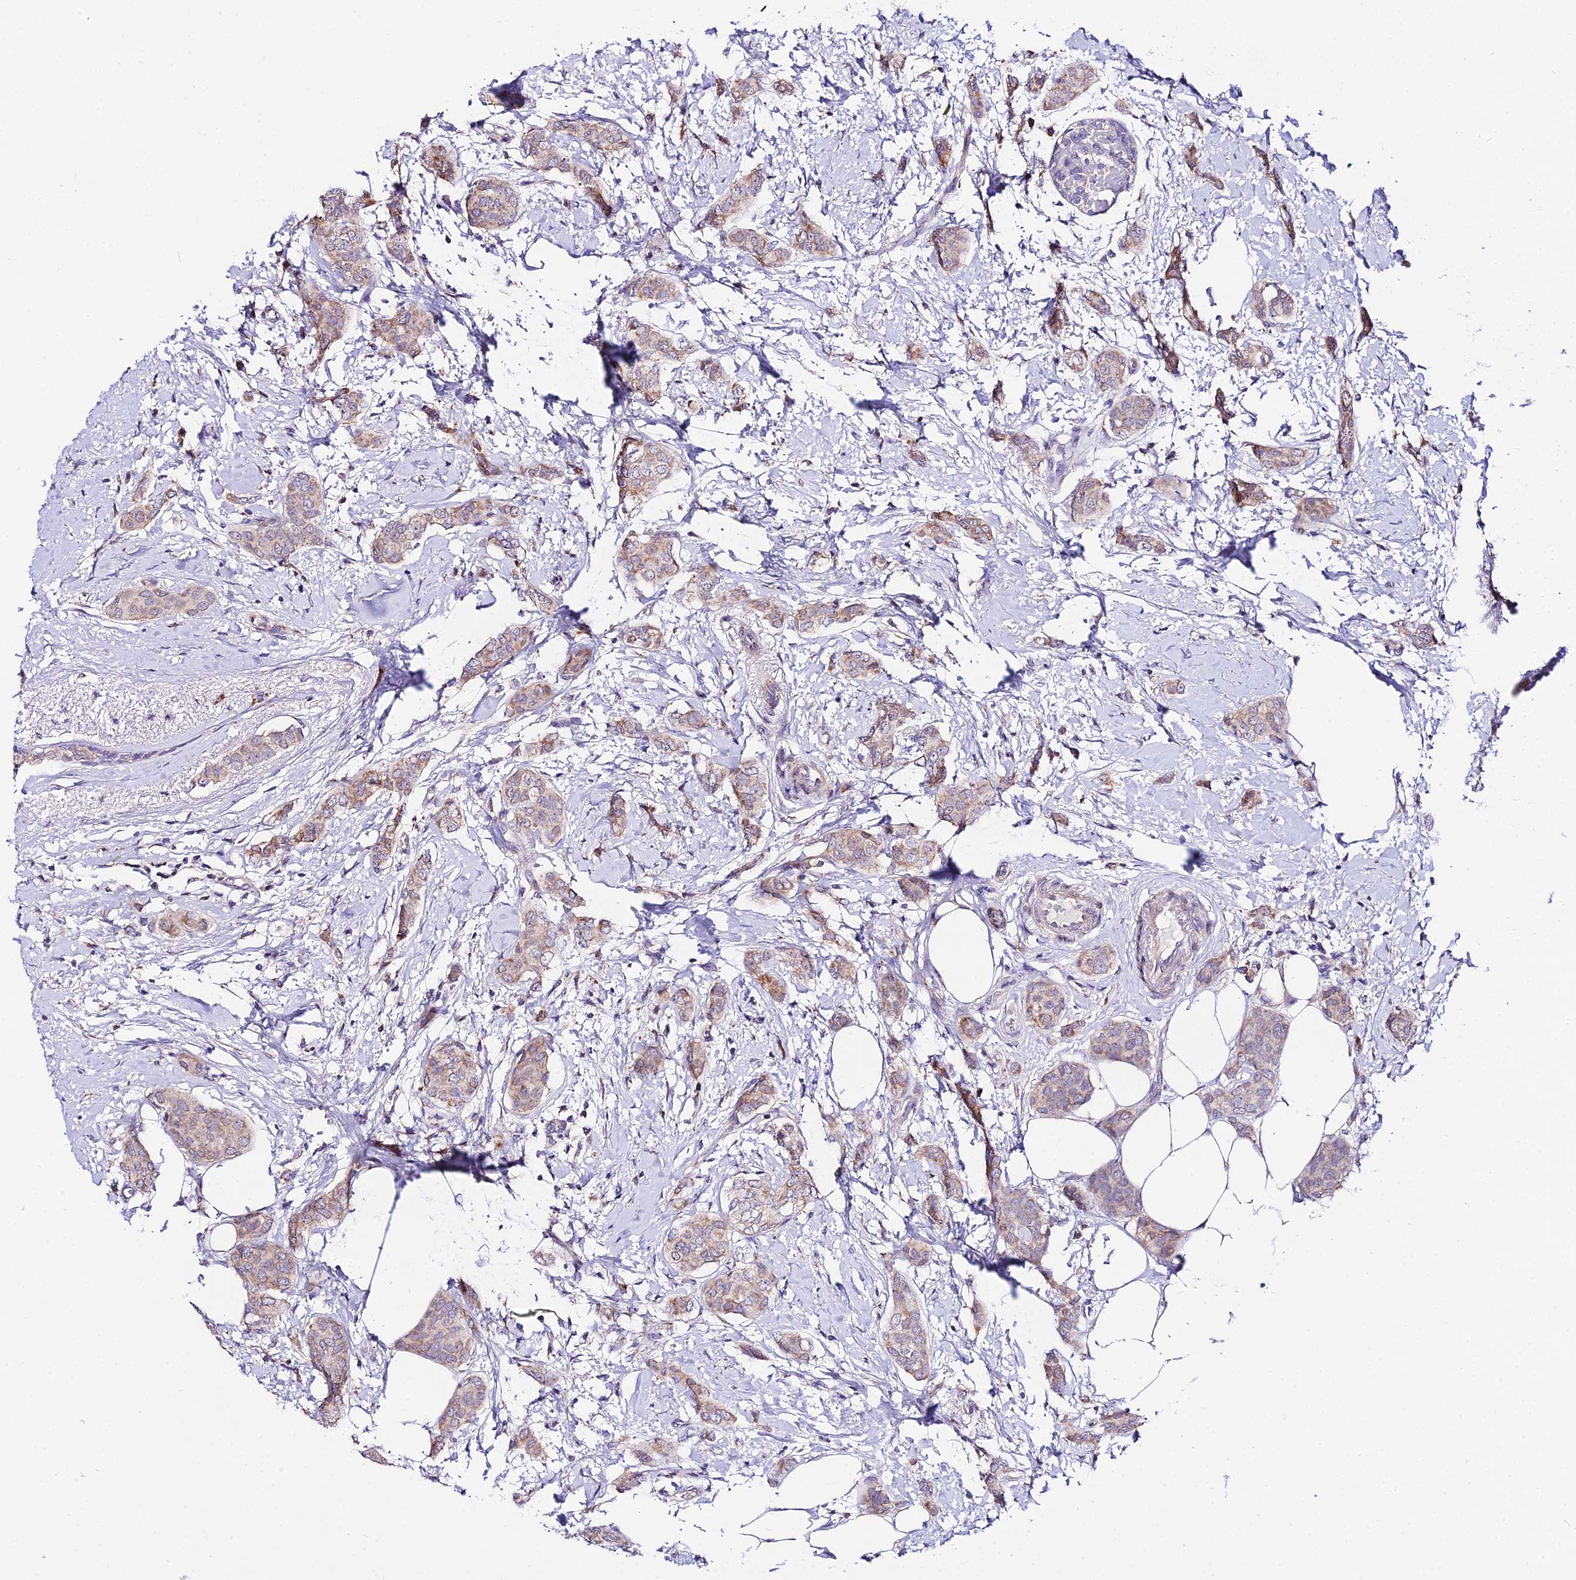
{"staining": {"intensity": "weak", "quantity": ">75%", "location": "cytoplasmic/membranous"}, "tissue": "breast cancer", "cell_type": "Tumor cells", "image_type": "cancer", "snomed": [{"axis": "morphology", "description": "Duct carcinoma"}, {"axis": "topography", "description": "Breast"}], "caption": "Immunohistochemistry histopathology image of neoplastic tissue: human breast cancer stained using immunohistochemistry exhibits low levels of weak protein expression localized specifically in the cytoplasmic/membranous of tumor cells, appearing as a cytoplasmic/membranous brown color.", "gene": "ATP5PB", "patient": {"sex": "female", "age": 72}}